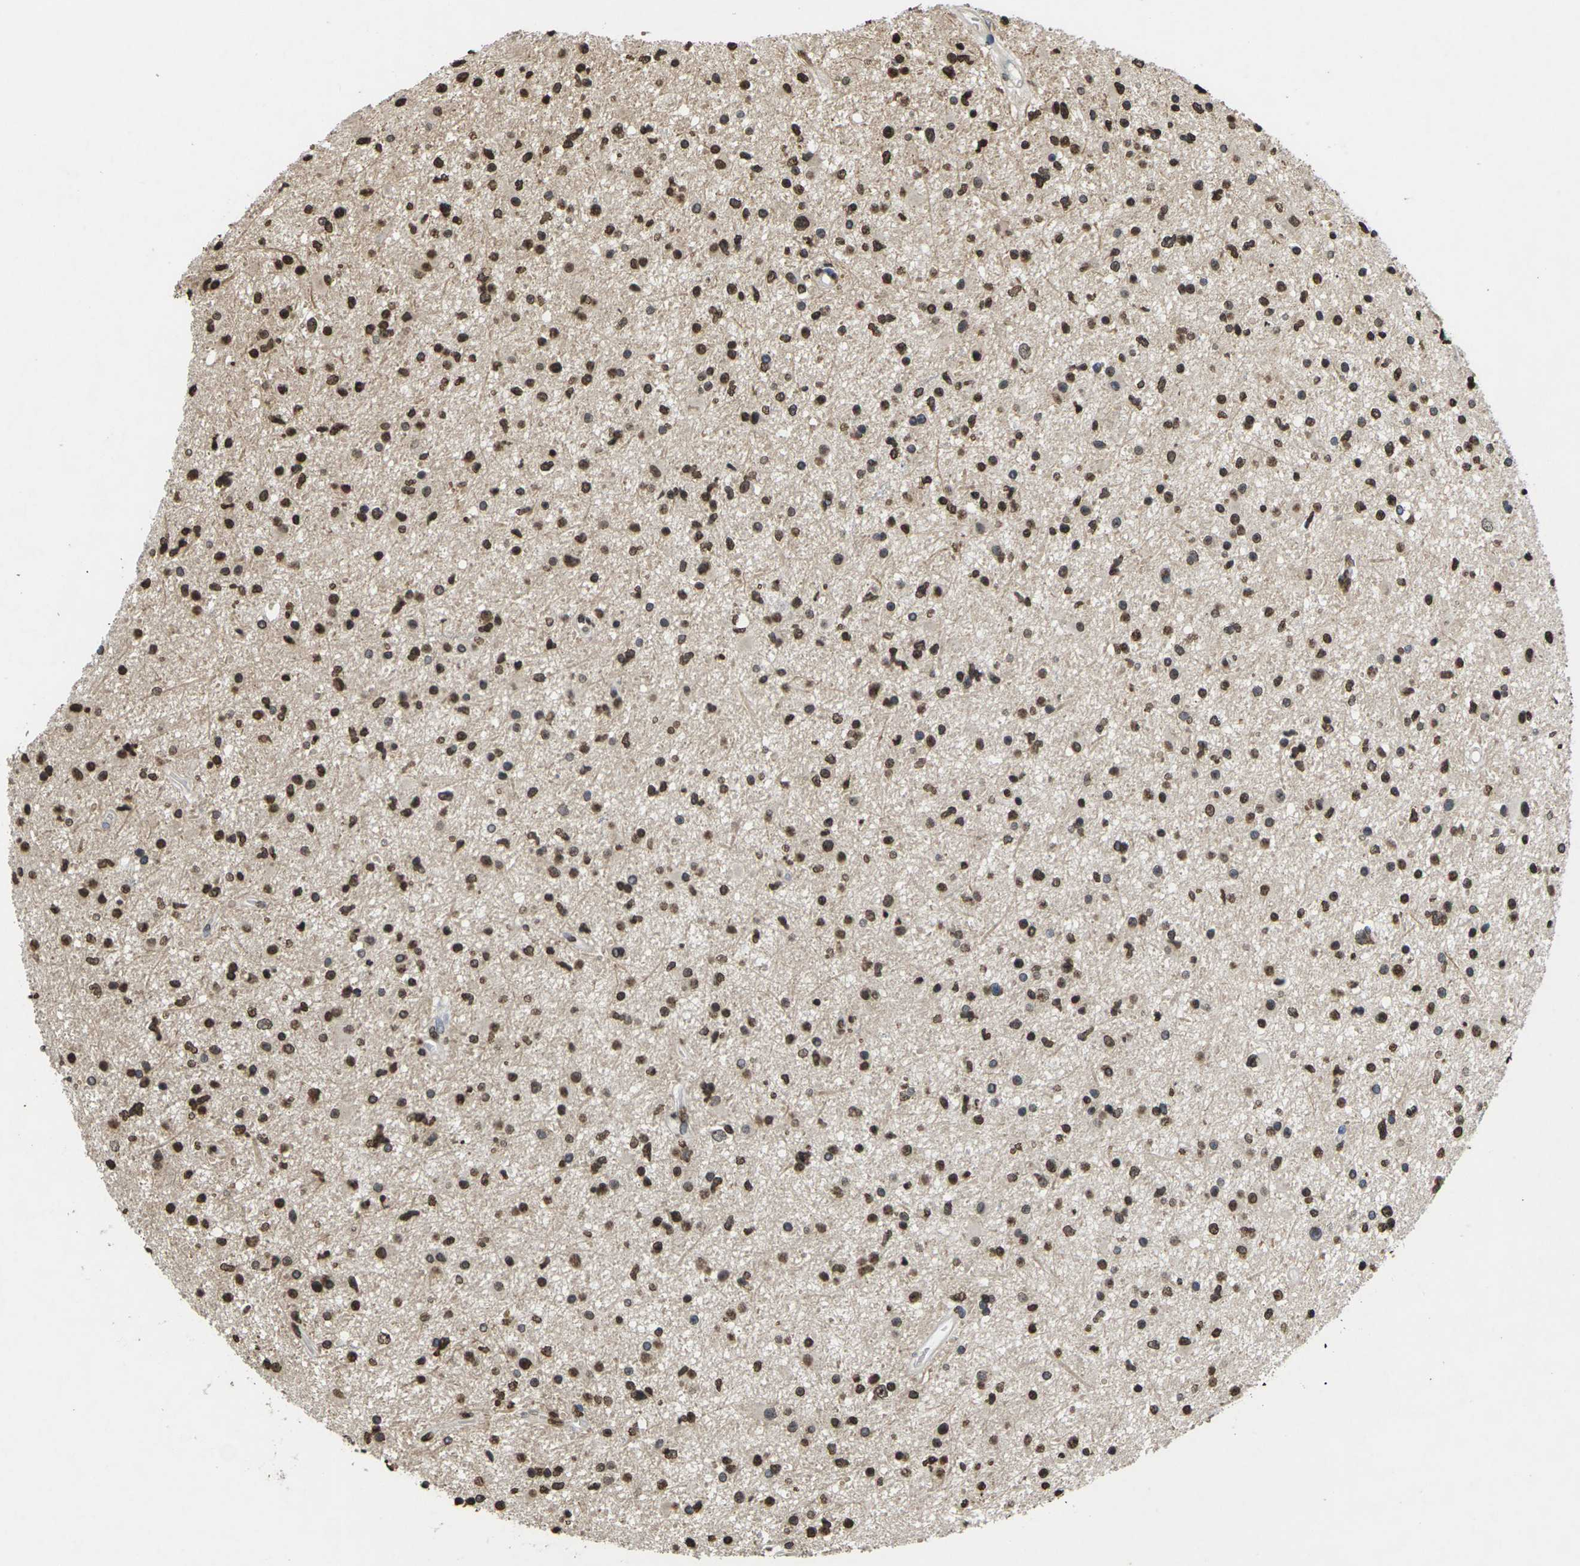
{"staining": {"intensity": "strong", "quantity": ">75%", "location": "nuclear"}, "tissue": "glioma", "cell_type": "Tumor cells", "image_type": "cancer", "snomed": [{"axis": "morphology", "description": "Glioma, malignant, High grade"}, {"axis": "topography", "description": "Brain"}], "caption": "Immunohistochemistry (IHC) histopathology image of neoplastic tissue: human malignant high-grade glioma stained using immunohistochemistry (IHC) reveals high levels of strong protein expression localized specifically in the nuclear of tumor cells, appearing as a nuclear brown color.", "gene": "EMSY", "patient": {"sex": "male", "age": 33}}